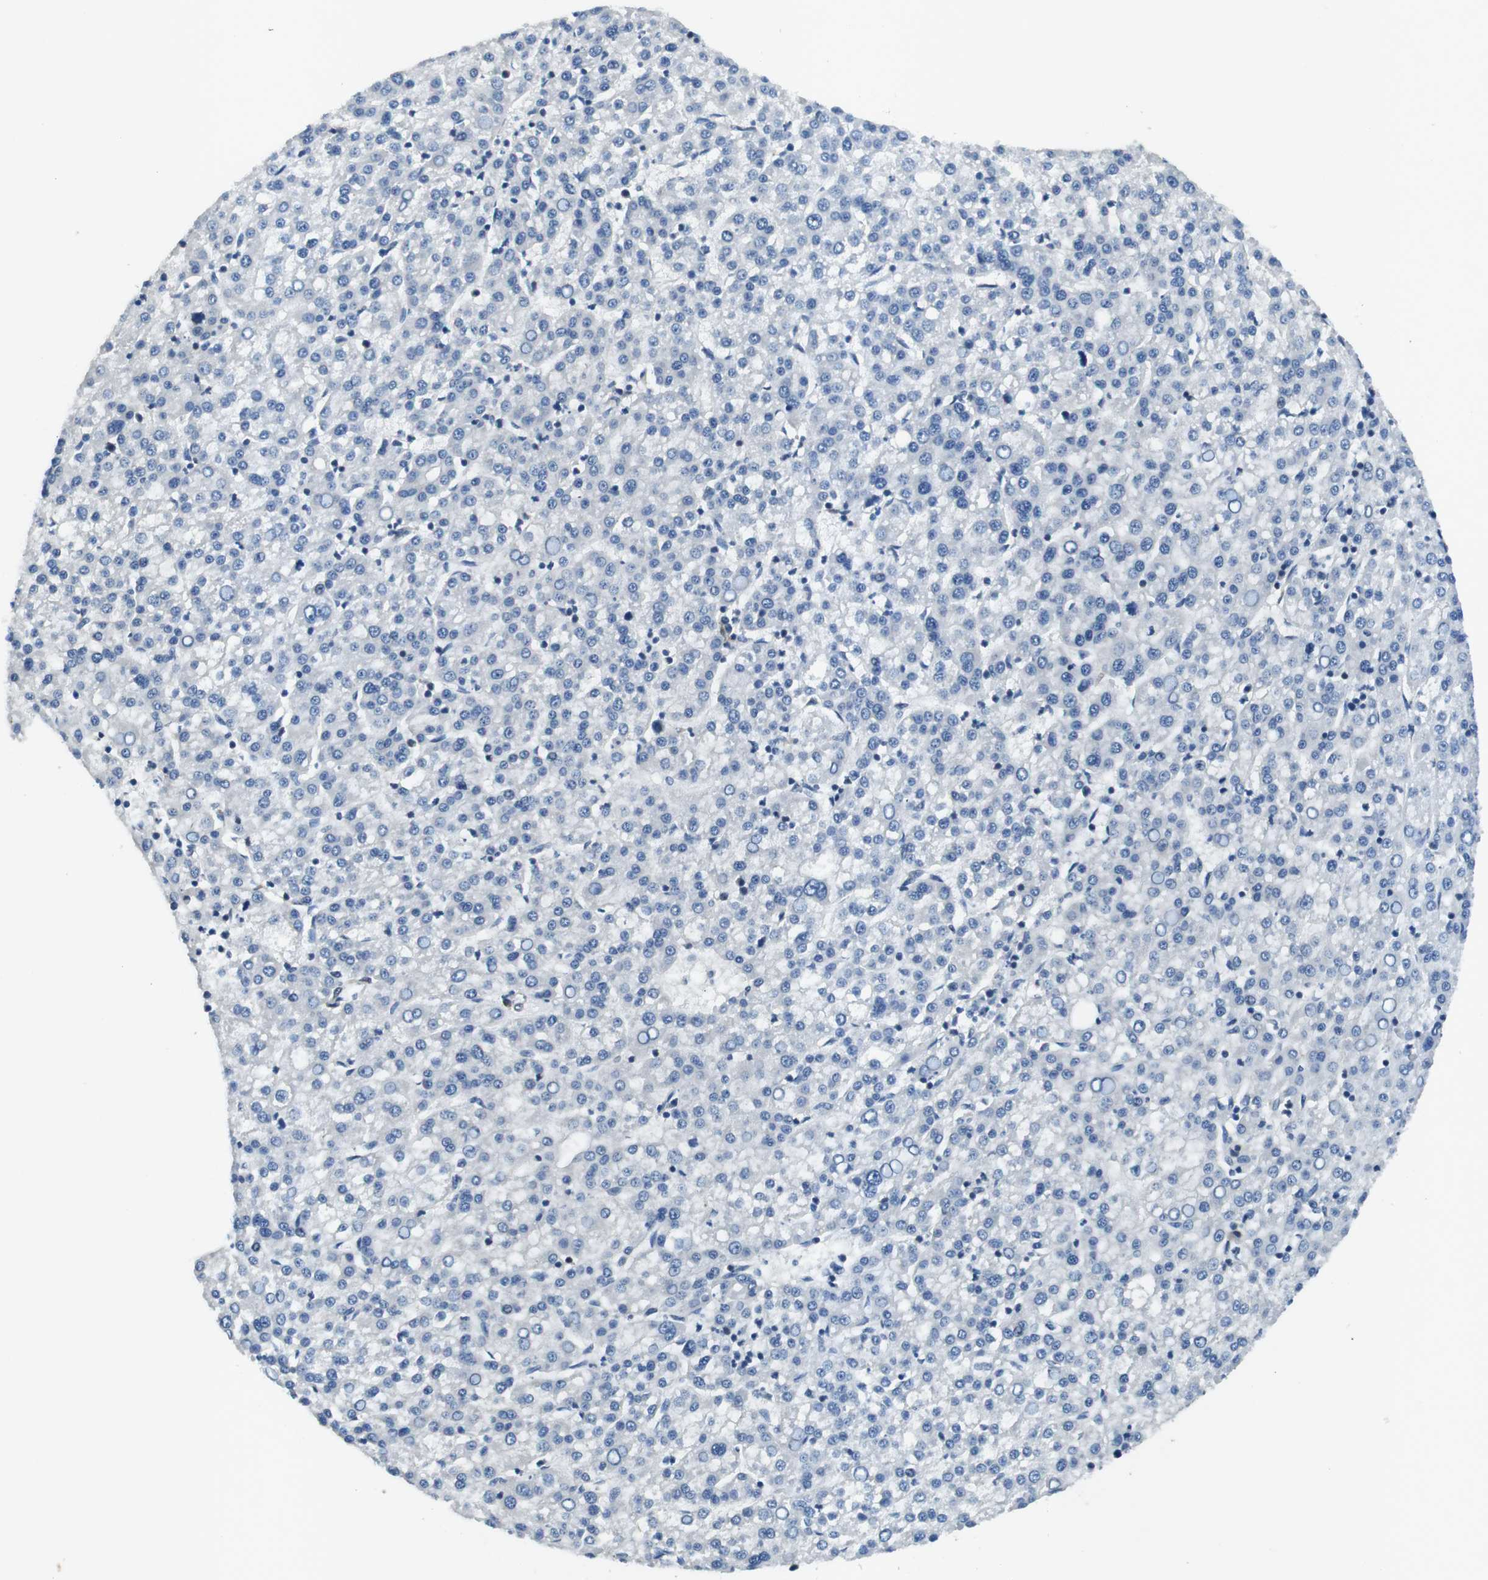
{"staining": {"intensity": "negative", "quantity": "none", "location": "none"}, "tissue": "liver cancer", "cell_type": "Tumor cells", "image_type": "cancer", "snomed": [{"axis": "morphology", "description": "Carcinoma, Hepatocellular, NOS"}, {"axis": "topography", "description": "Liver"}], "caption": "Liver hepatocellular carcinoma was stained to show a protein in brown. There is no significant positivity in tumor cells. (Stains: DAB (3,3'-diaminobenzidine) IHC with hematoxylin counter stain, Microscopy: brightfield microscopy at high magnification).", "gene": "PHLDA1", "patient": {"sex": "female", "age": 58}}